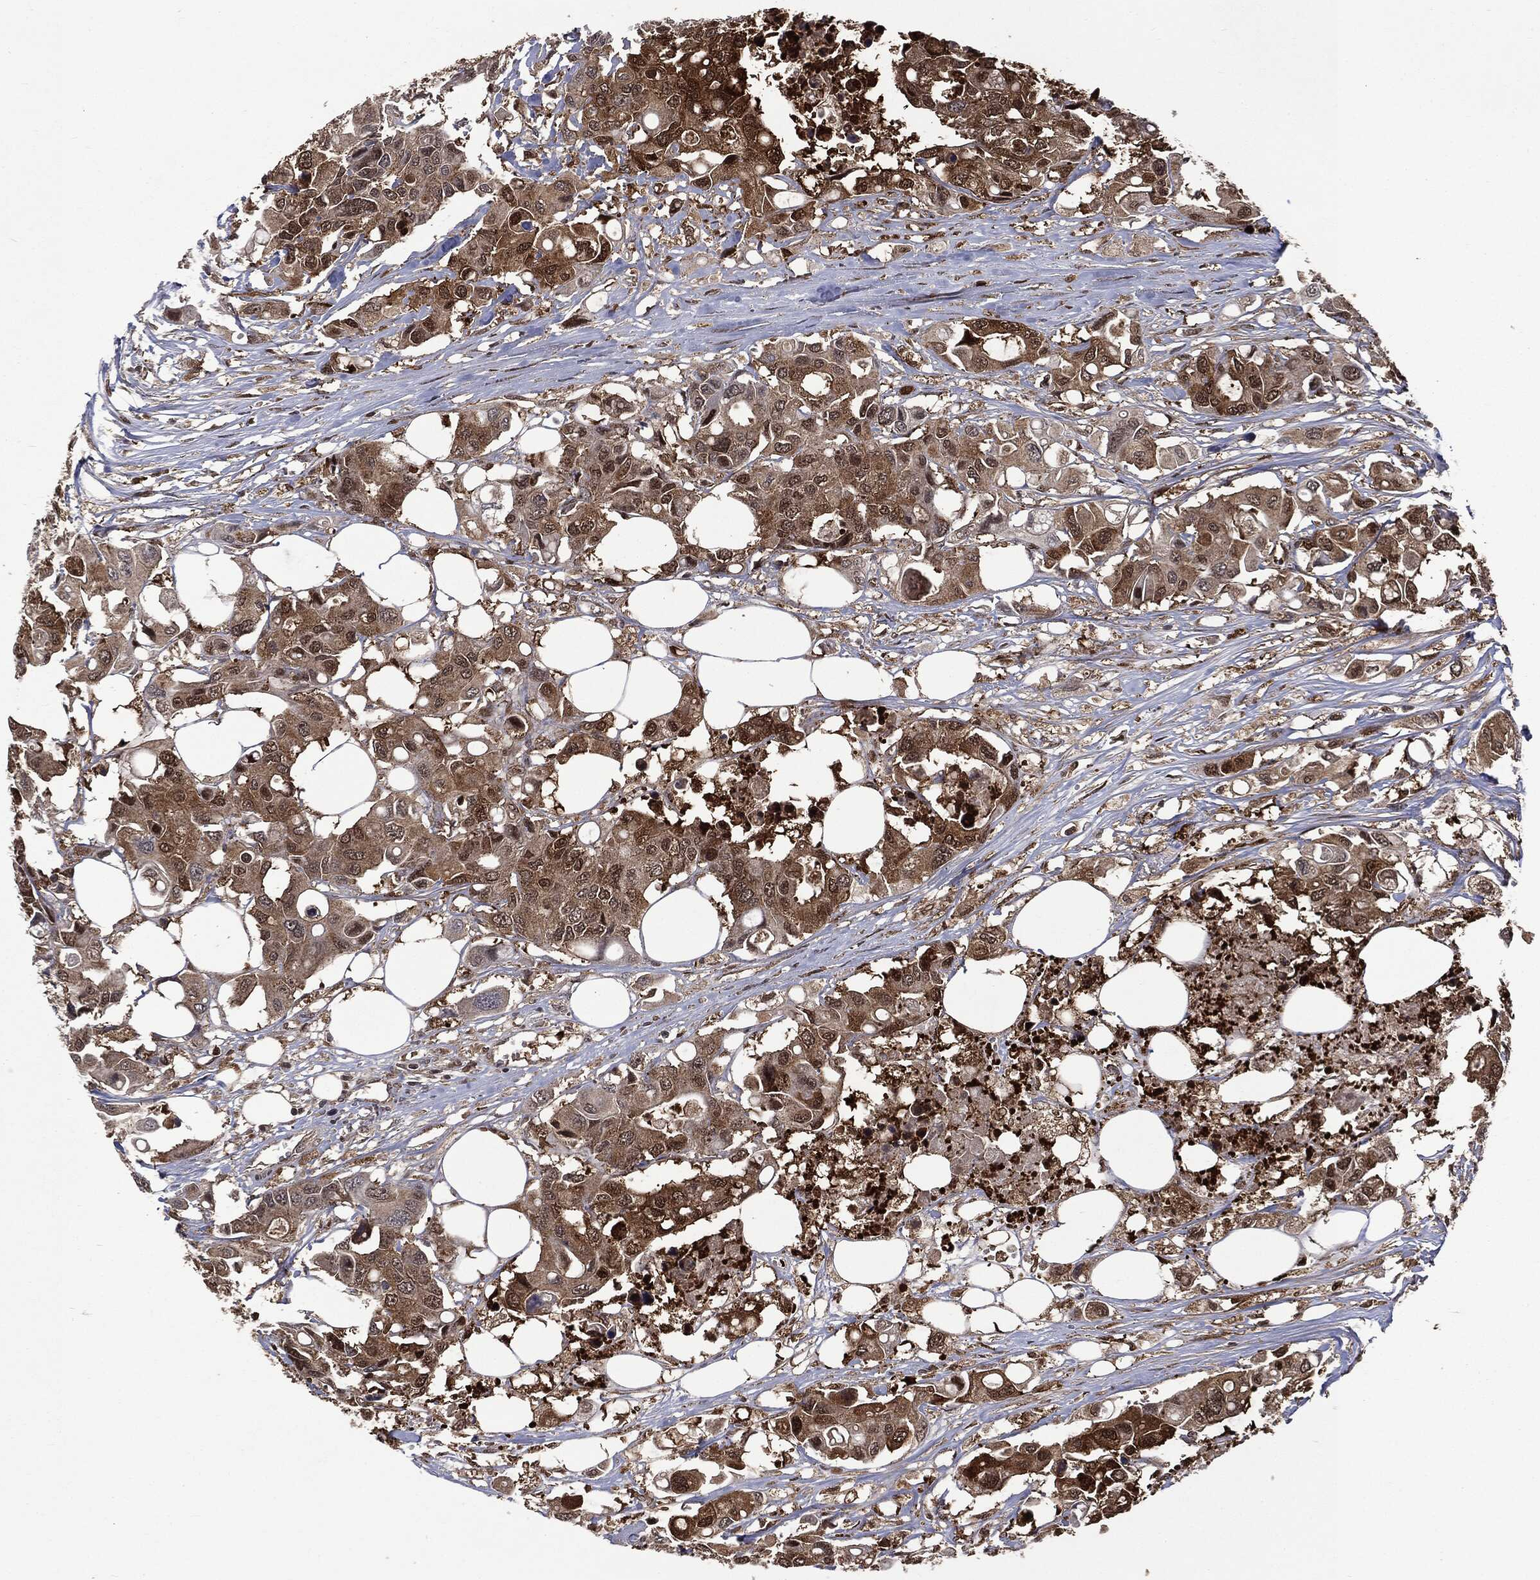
{"staining": {"intensity": "moderate", "quantity": ">75%", "location": "cytoplasmic/membranous,nuclear"}, "tissue": "colorectal cancer", "cell_type": "Tumor cells", "image_type": "cancer", "snomed": [{"axis": "morphology", "description": "Adenocarcinoma, NOS"}, {"axis": "topography", "description": "Colon"}], "caption": "Colorectal adenocarcinoma stained for a protein reveals moderate cytoplasmic/membranous and nuclear positivity in tumor cells. (DAB (3,3'-diaminobenzidine) IHC, brown staining for protein, blue staining for nuclei).", "gene": "GPI", "patient": {"sex": "male", "age": 77}}